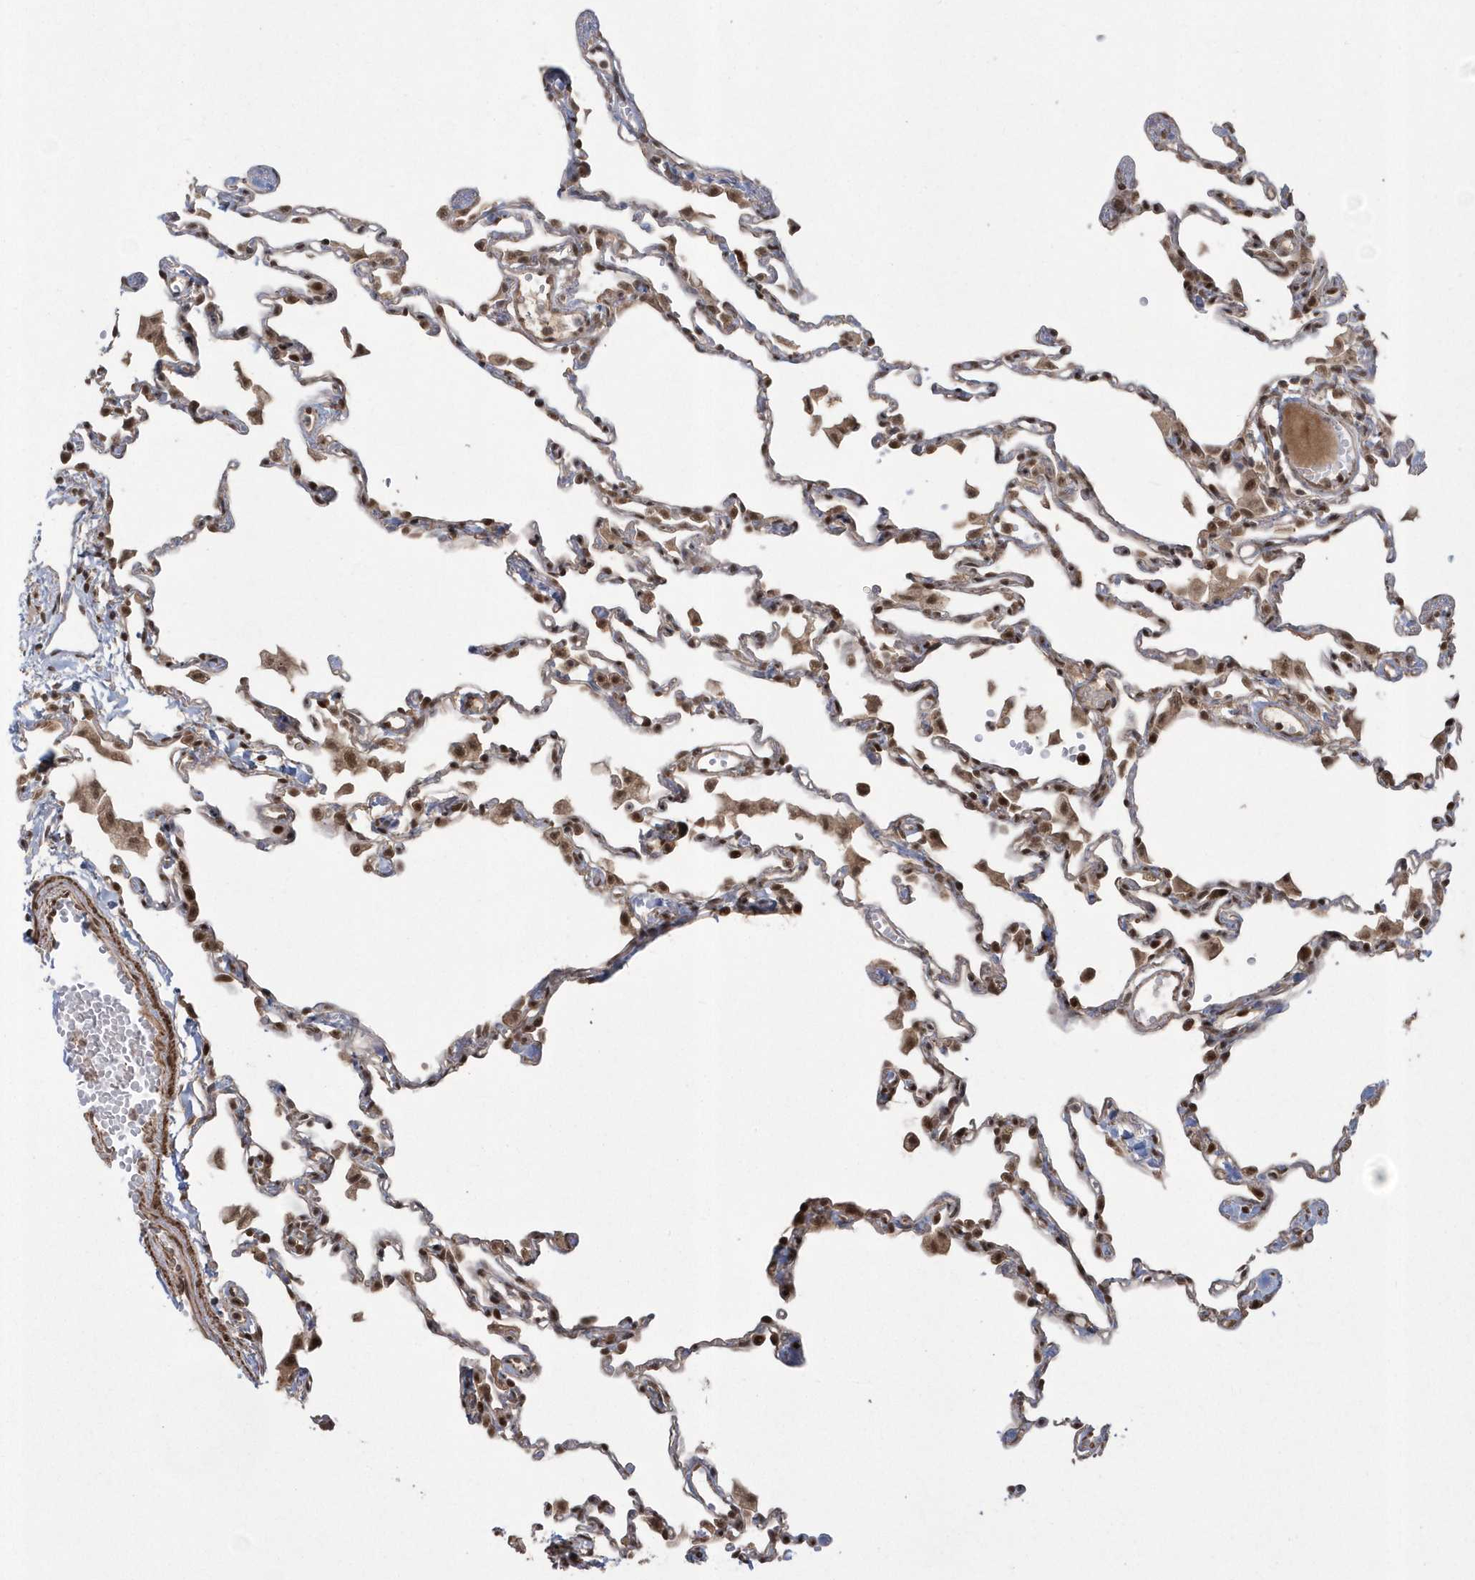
{"staining": {"intensity": "moderate", "quantity": ">75%", "location": "cytoplasmic/membranous,nuclear"}, "tissue": "lung", "cell_type": "Alveolar cells", "image_type": "normal", "snomed": [{"axis": "morphology", "description": "Normal tissue, NOS"}, {"axis": "topography", "description": "Lung"}], "caption": "Immunohistochemical staining of benign human lung demonstrates >75% levels of moderate cytoplasmic/membranous,nuclear protein expression in approximately >75% of alveolar cells. The staining was performed using DAB (3,3'-diaminobenzidine), with brown indicating positive protein expression. Nuclei are stained blue with hematoxylin.", "gene": "EPB41L4A", "patient": {"sex": "female", "age": 49}}